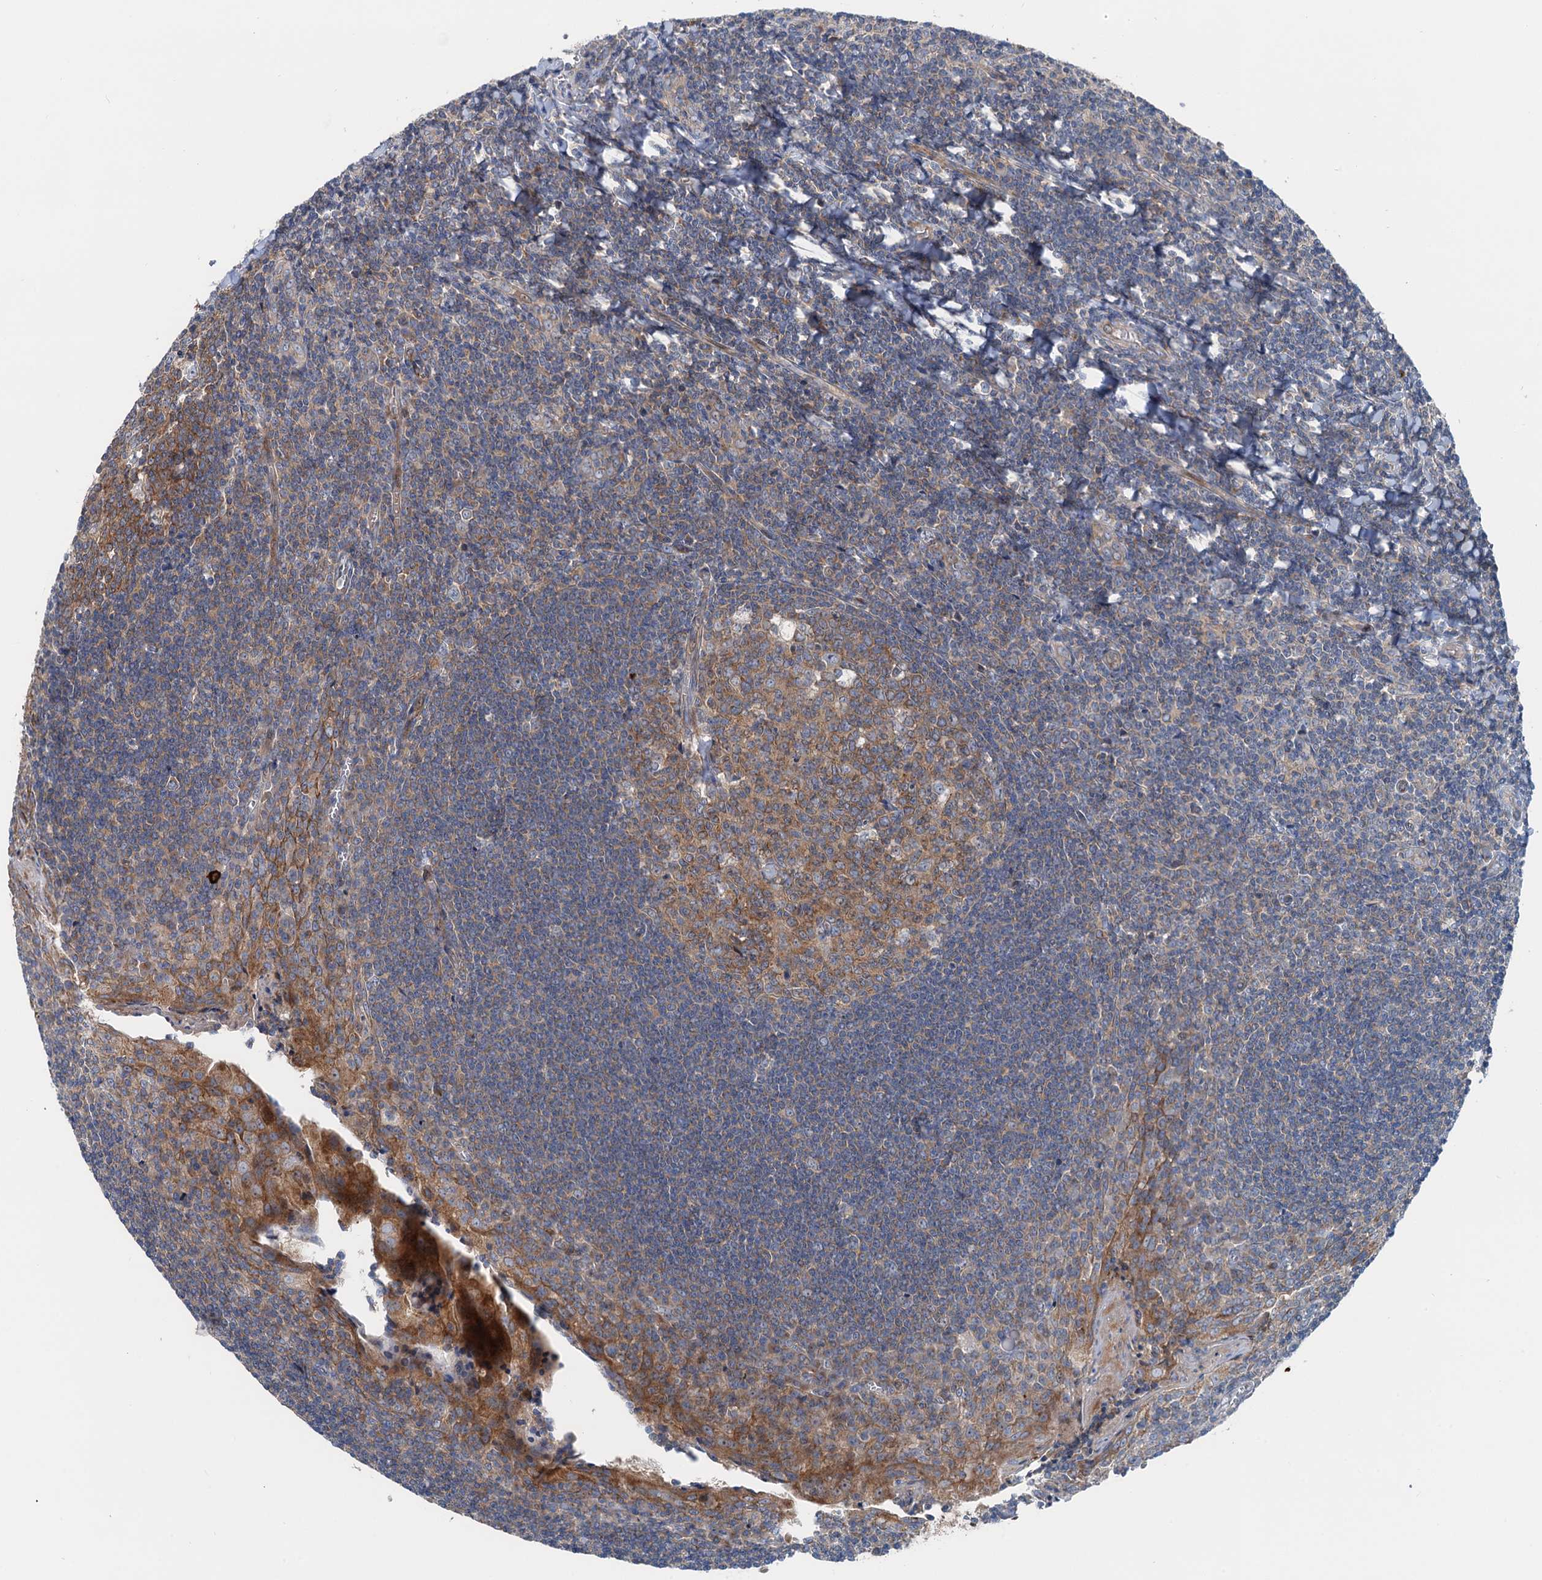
{"staining": {"intensity": "moderate", "quantity": ">75%", "location": "cytoplasmic/membranous"}, "tissue": "tonsil", "cell_type": "Germinal center cells", "image_type": "normal", "snomed": [{"axis": "morphology", "description": "Normal tissue, NOS"}, {"axis": "topography", "description": "Tonsil"}], "caption": "There is medium levels of moderate cytoplasmic/membranous positivity in germinal center cells of normal tonsil, as demonstrated by immunohistochemical staining (brown color).", "gene": "ANKRD26", "patient": {"sex": "male", "age": 27}}